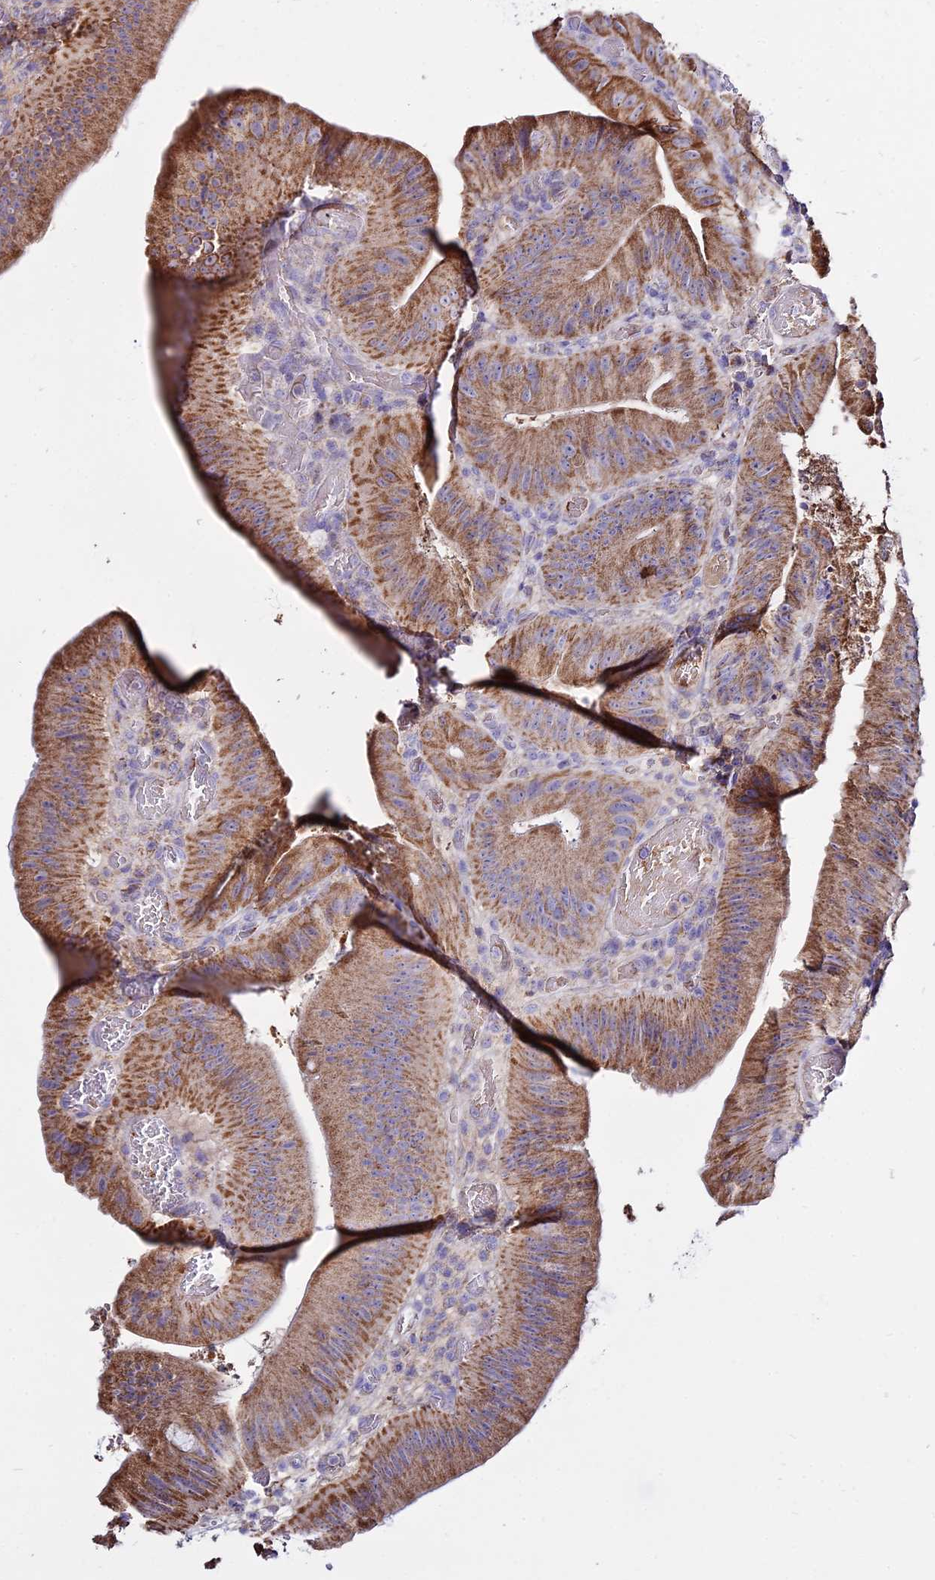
{"staining": {"intensity": "moderate", "quantity": ">75%", "location": "cytoplasmic/membranous"}, "tissue": "colorectal cancer", "cell_type": "Tumor cells", "image_type": "cancer", "snomed": [{"axis": "morphology", "description": "Adenocarcinoma, NOS"}, {"axis": "topography", "description": "Colon"}], "caption": "A medium amount of moderate cytoplasmic/membranous expression is appreciated in approximately >75% of tumor cells in colorectal cancer tissue. Nuclei are stained in blue.", "gene": "TYW5", "patient": {"sex": "female", "age": 43}}